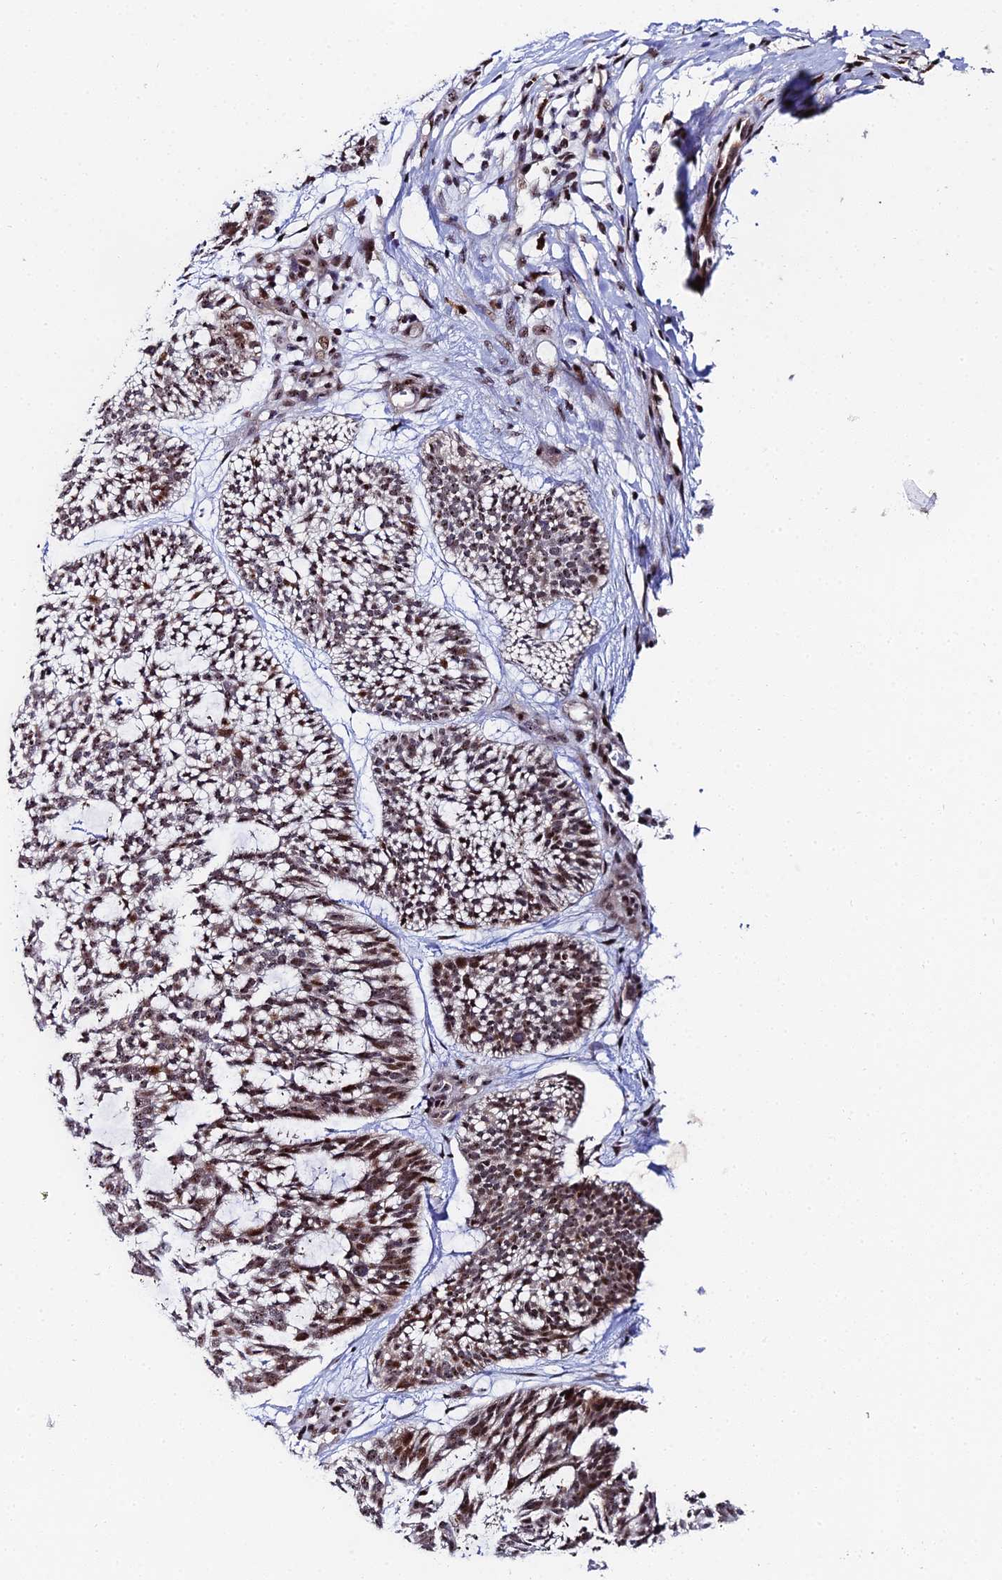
{"staining": {"intensity": "moderate", "quantity": ">75%", "location": "nuclear"}, "tissue": "skin cancer", "cell_type": "Tumor cells", "image_type": "cancer", "snomed": [{"axis": "morphology", "description": "Basal cell carcinoma"}, {"axis": "topography", "description": "Skin"}], "caption": "Approximately >75% of tumor cells in skin cancer exhibit moderate nuclear protein expression as visualized by brown immunohistochemical staining.", "gene": "TIFA", "patient": {"sex": "male", "age": 88}}